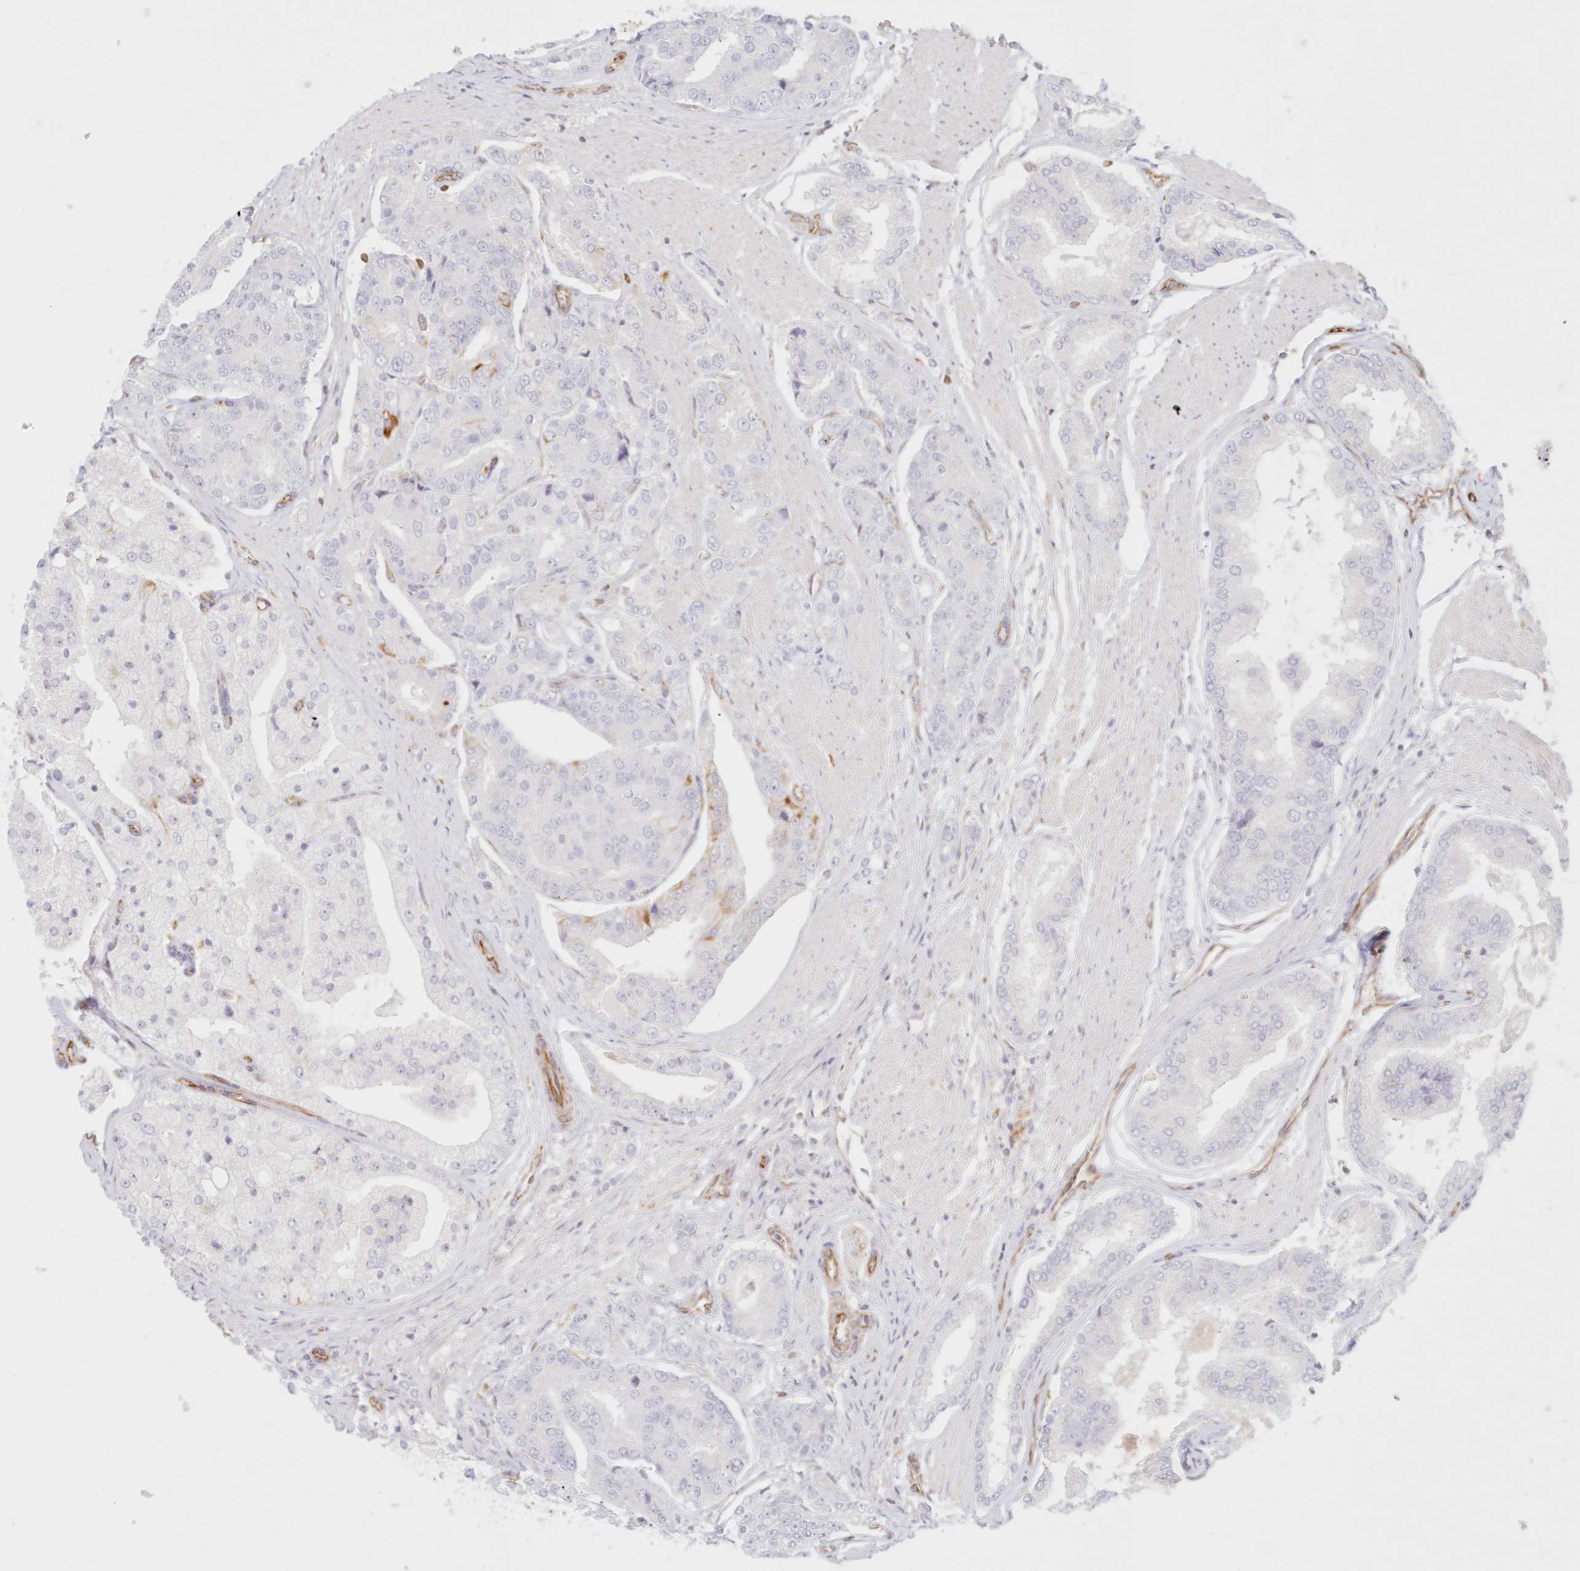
{"staining": {"intensity": "negative", "quantity": "none", "location": "none"}, "tissue": "prostate cancer", "cell_type": "Tumor cells", "image_type": "cancer", "snomed": [{"axis": "morphology", "description": "Adenocarcinoma, High grade"}, {"axis": "topography", "description": "Prostate"}], "caption": "Tumor cells show no significant protein staining in prostate cancer.", "gene": "DMRTB1", "patient": {"sex": "male", "age": 50}}